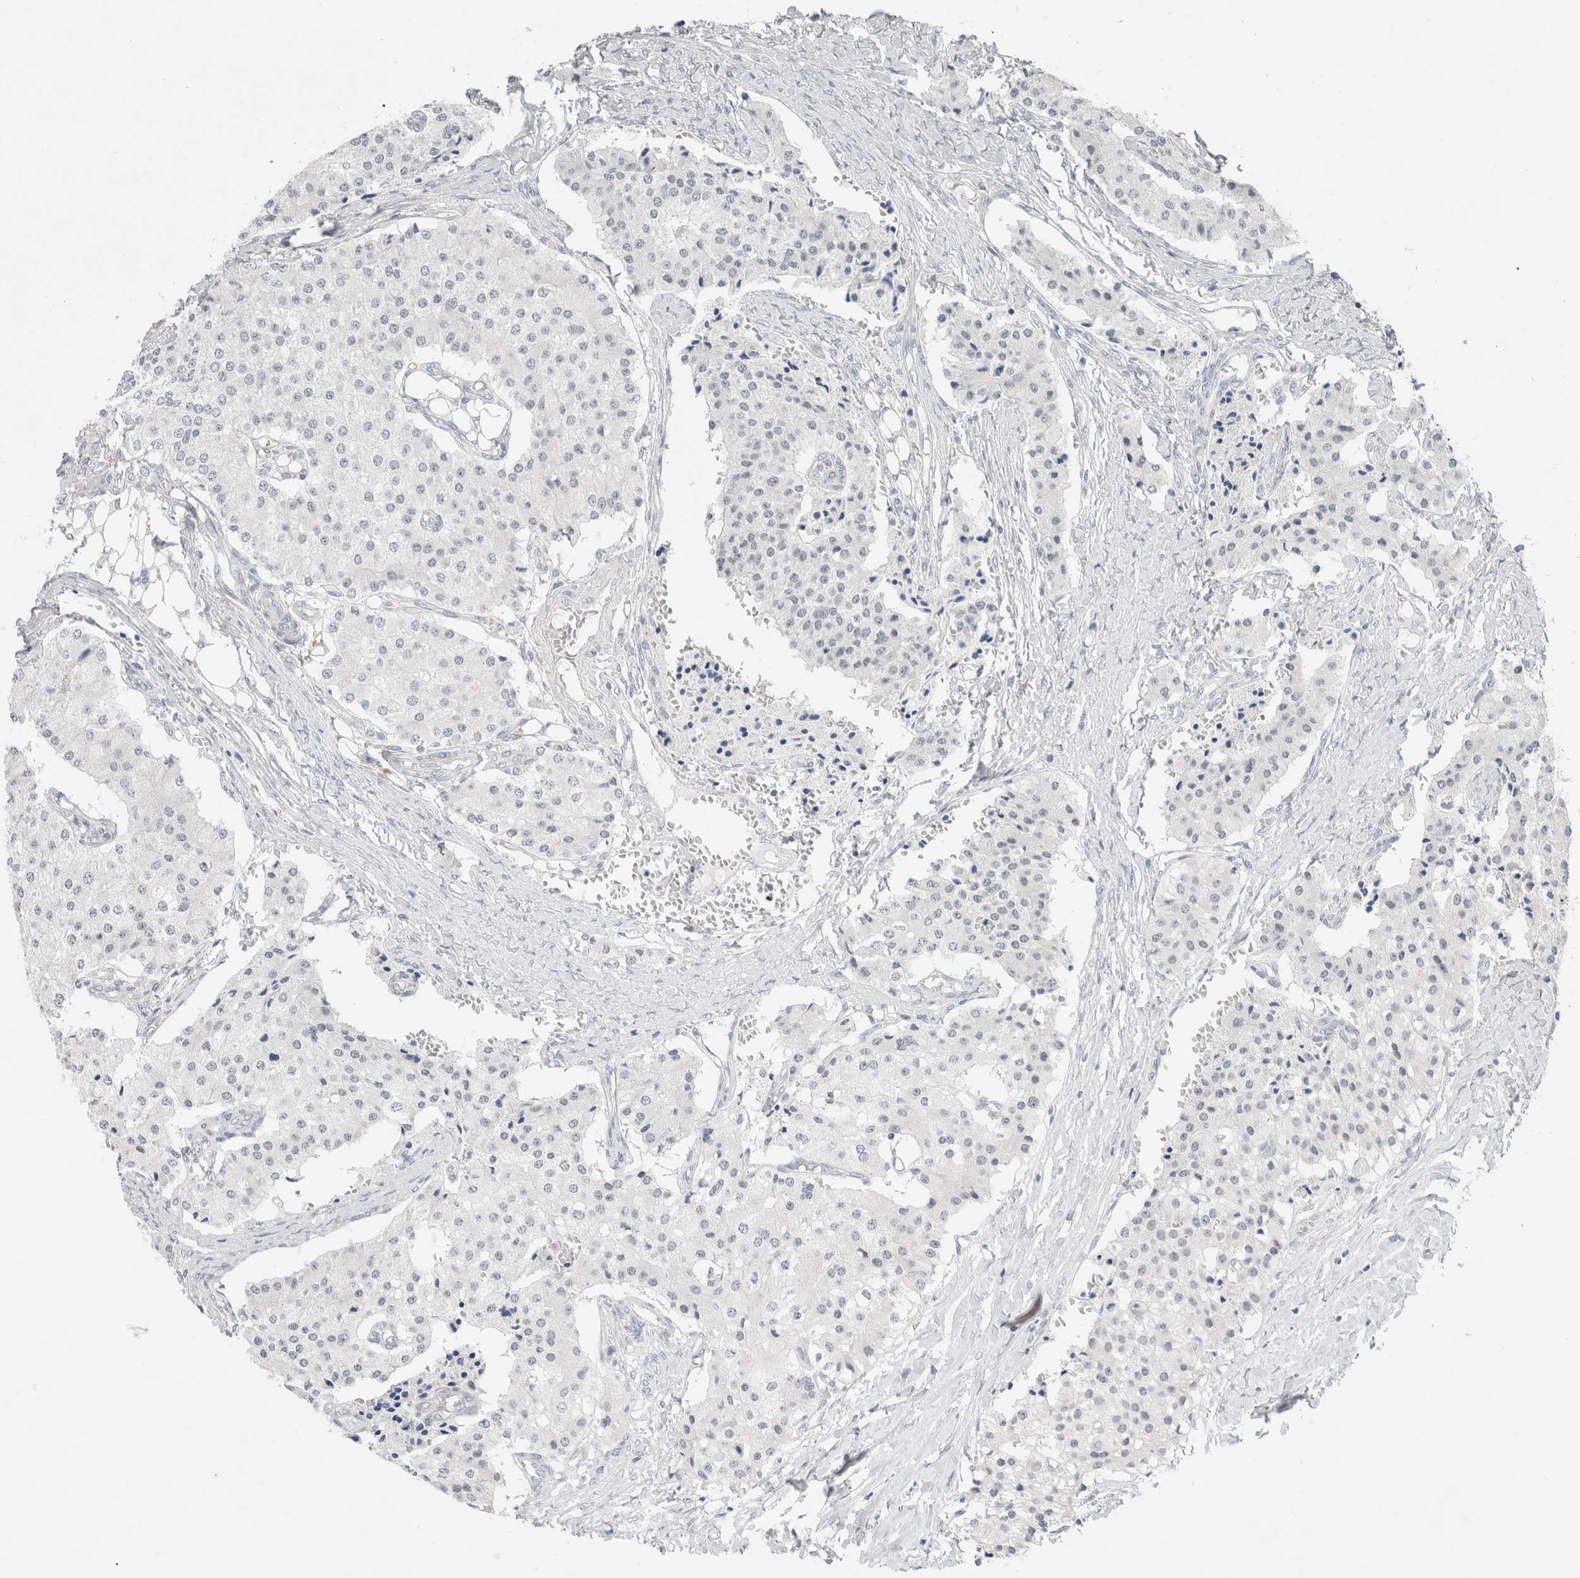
{"staining": {"intensity": "negative", "quantity": "none", "location": "none"}, "tissue": "carcinoid", "cell_type": "Tumor cells", "image_type": "cancer", "snomed": [{"axis": "morphology", "description": "Carcinoid, malignant, NOS"}, {"axis": "topography", "description": "Colon"}], "caption": "The IHC image has no significant expression in tumor cells of carcinoid tissue.", "gene": "BICD2", "patient": {"sex": "female", "age": 52}}